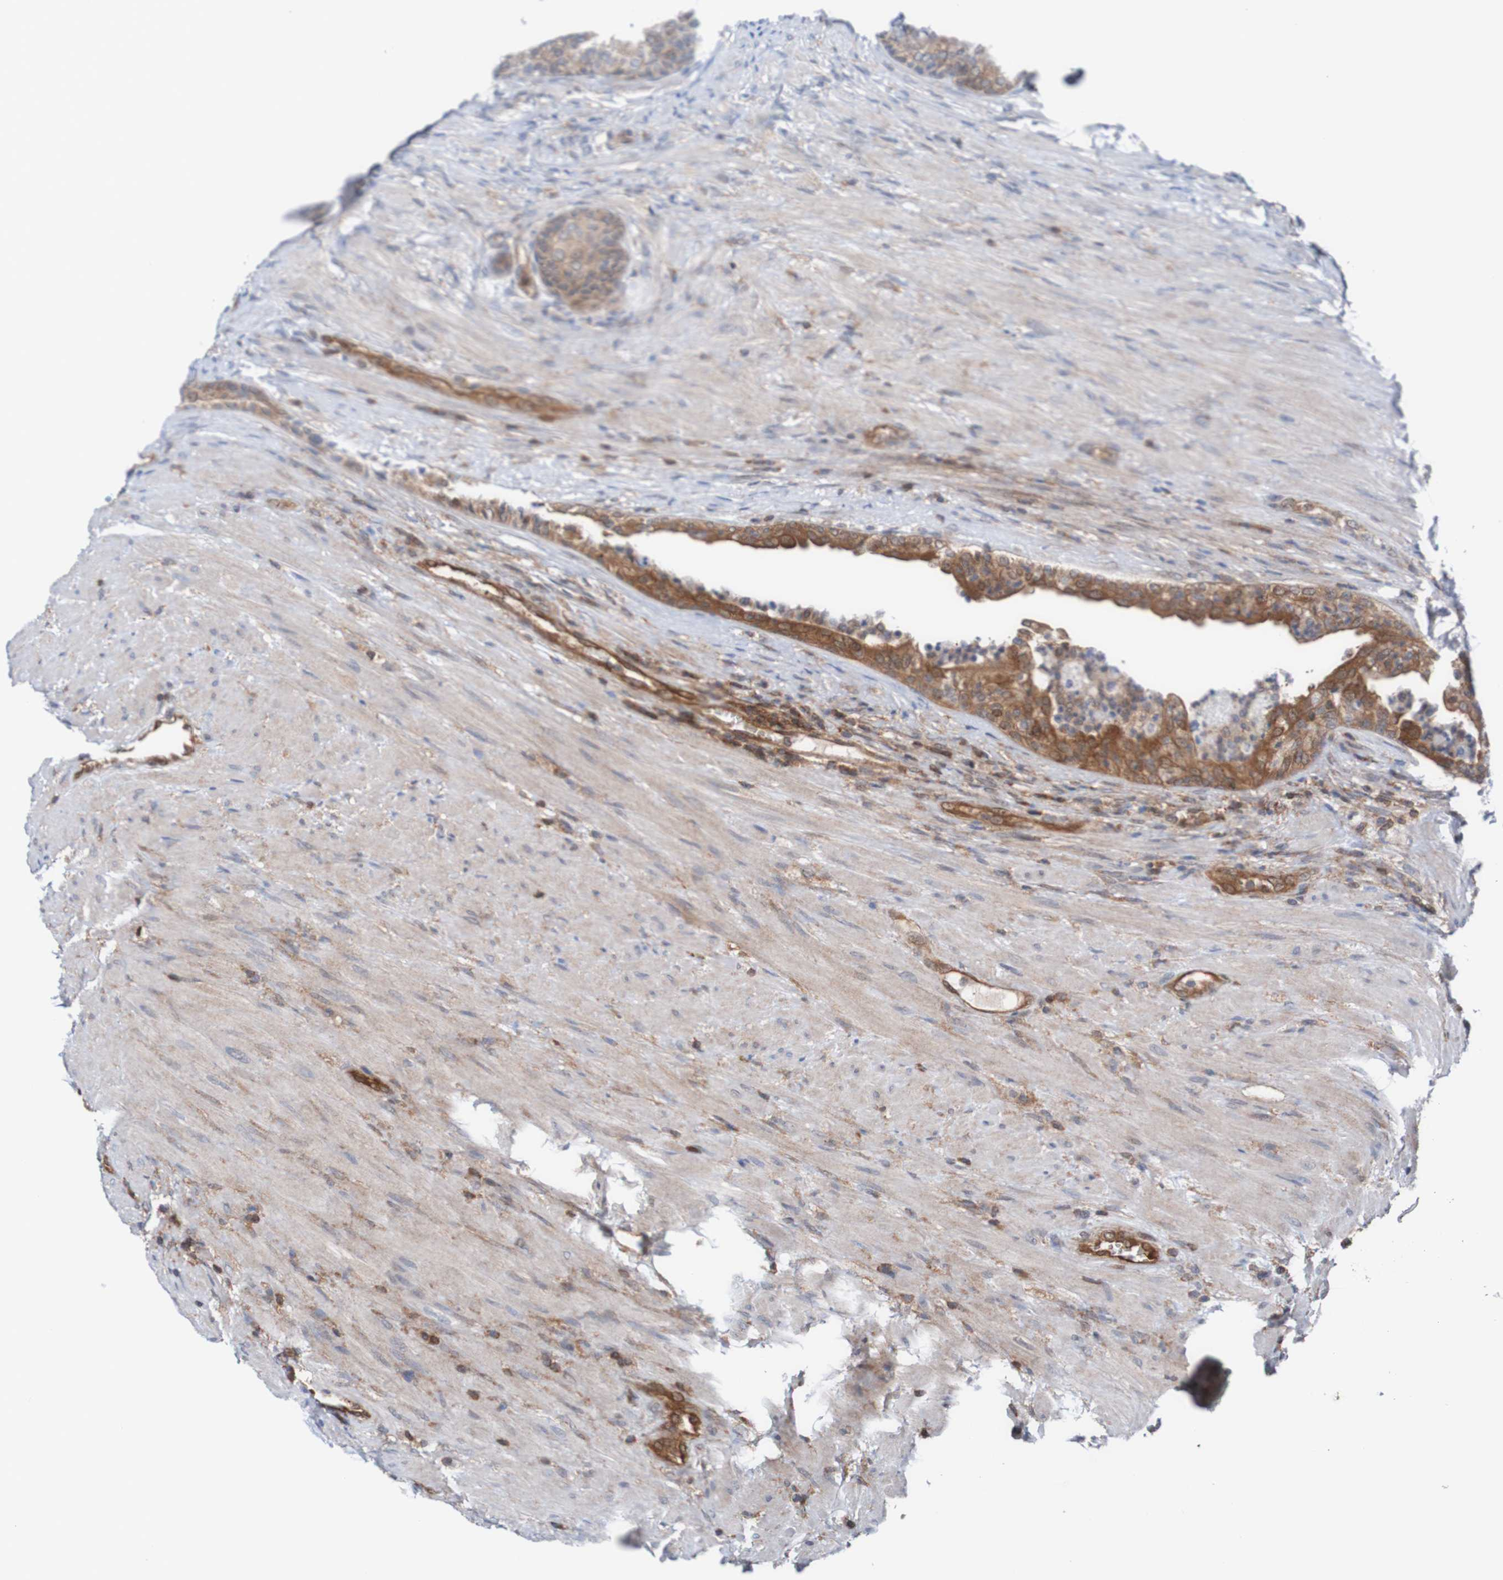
{"staining": {"intensity": "moderate", "quantity": "<25%", "location": "cytoplasmic/membranous"}, "tissue": "prostate", "cell_type": "Glandular cells", "image_type": "normal", "snomed": [{"axis": "morphology", "description": "Normal tissue, NOS"}, {"axis": "topography", "description": "Prostate"}], "caption": "Immunohistochemistry (IHC) staining of benign prostate, which exhibits low levels of moderate cytoplasmic/membranous positivity in about <25% of glandular cells indicating moderate cytoplasmic/membranous protein staining. The staining was performed using DAB (brown) for protein detection and nuclei were counterstained in hematoxylin (blue).", "gene": "RIGI", "patient": {"sex": "male", "age": 76}}